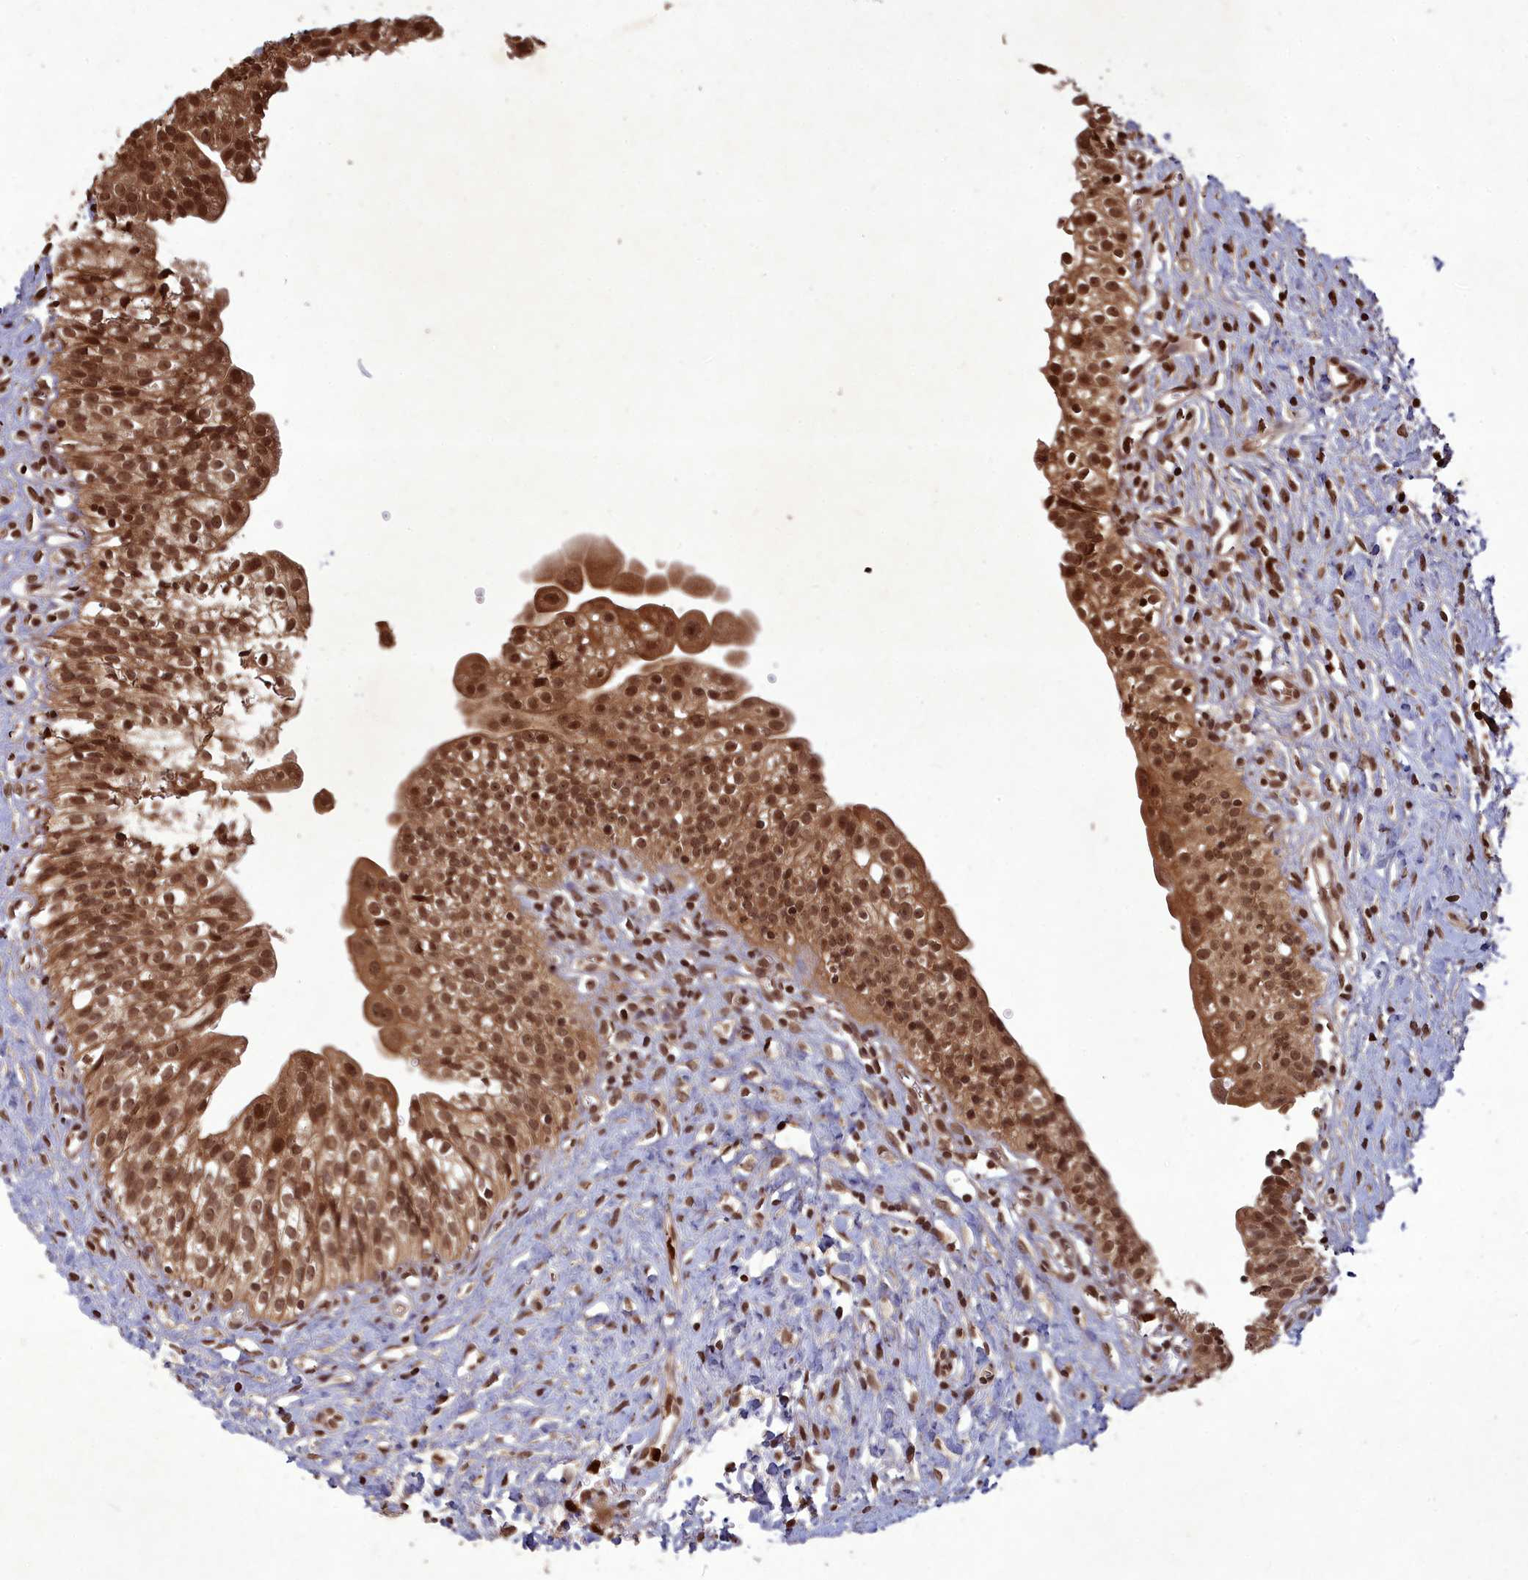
{"staining": {"intensity": "strong", "quantity": ">75%", "location": "cytoplasmic/membranous,nuclear"}, "tissue": "urinary bladder", "cell_type": "Urothelial cells", "image_type": "normal", "snomed": [{"axis": "morphology", "description": "Normal tissue, NOS"}, {"axis": "topography", "description": "Urinary bladder"}], "caption": "Normal urinary bladder shows strong cytoplasmic/membranous,nuclear staining in about >75% of urothelial cells, visualized by immunohistochemistry.", "gene": "SRMS", "patient": {"sex": "male", "age": 51}}